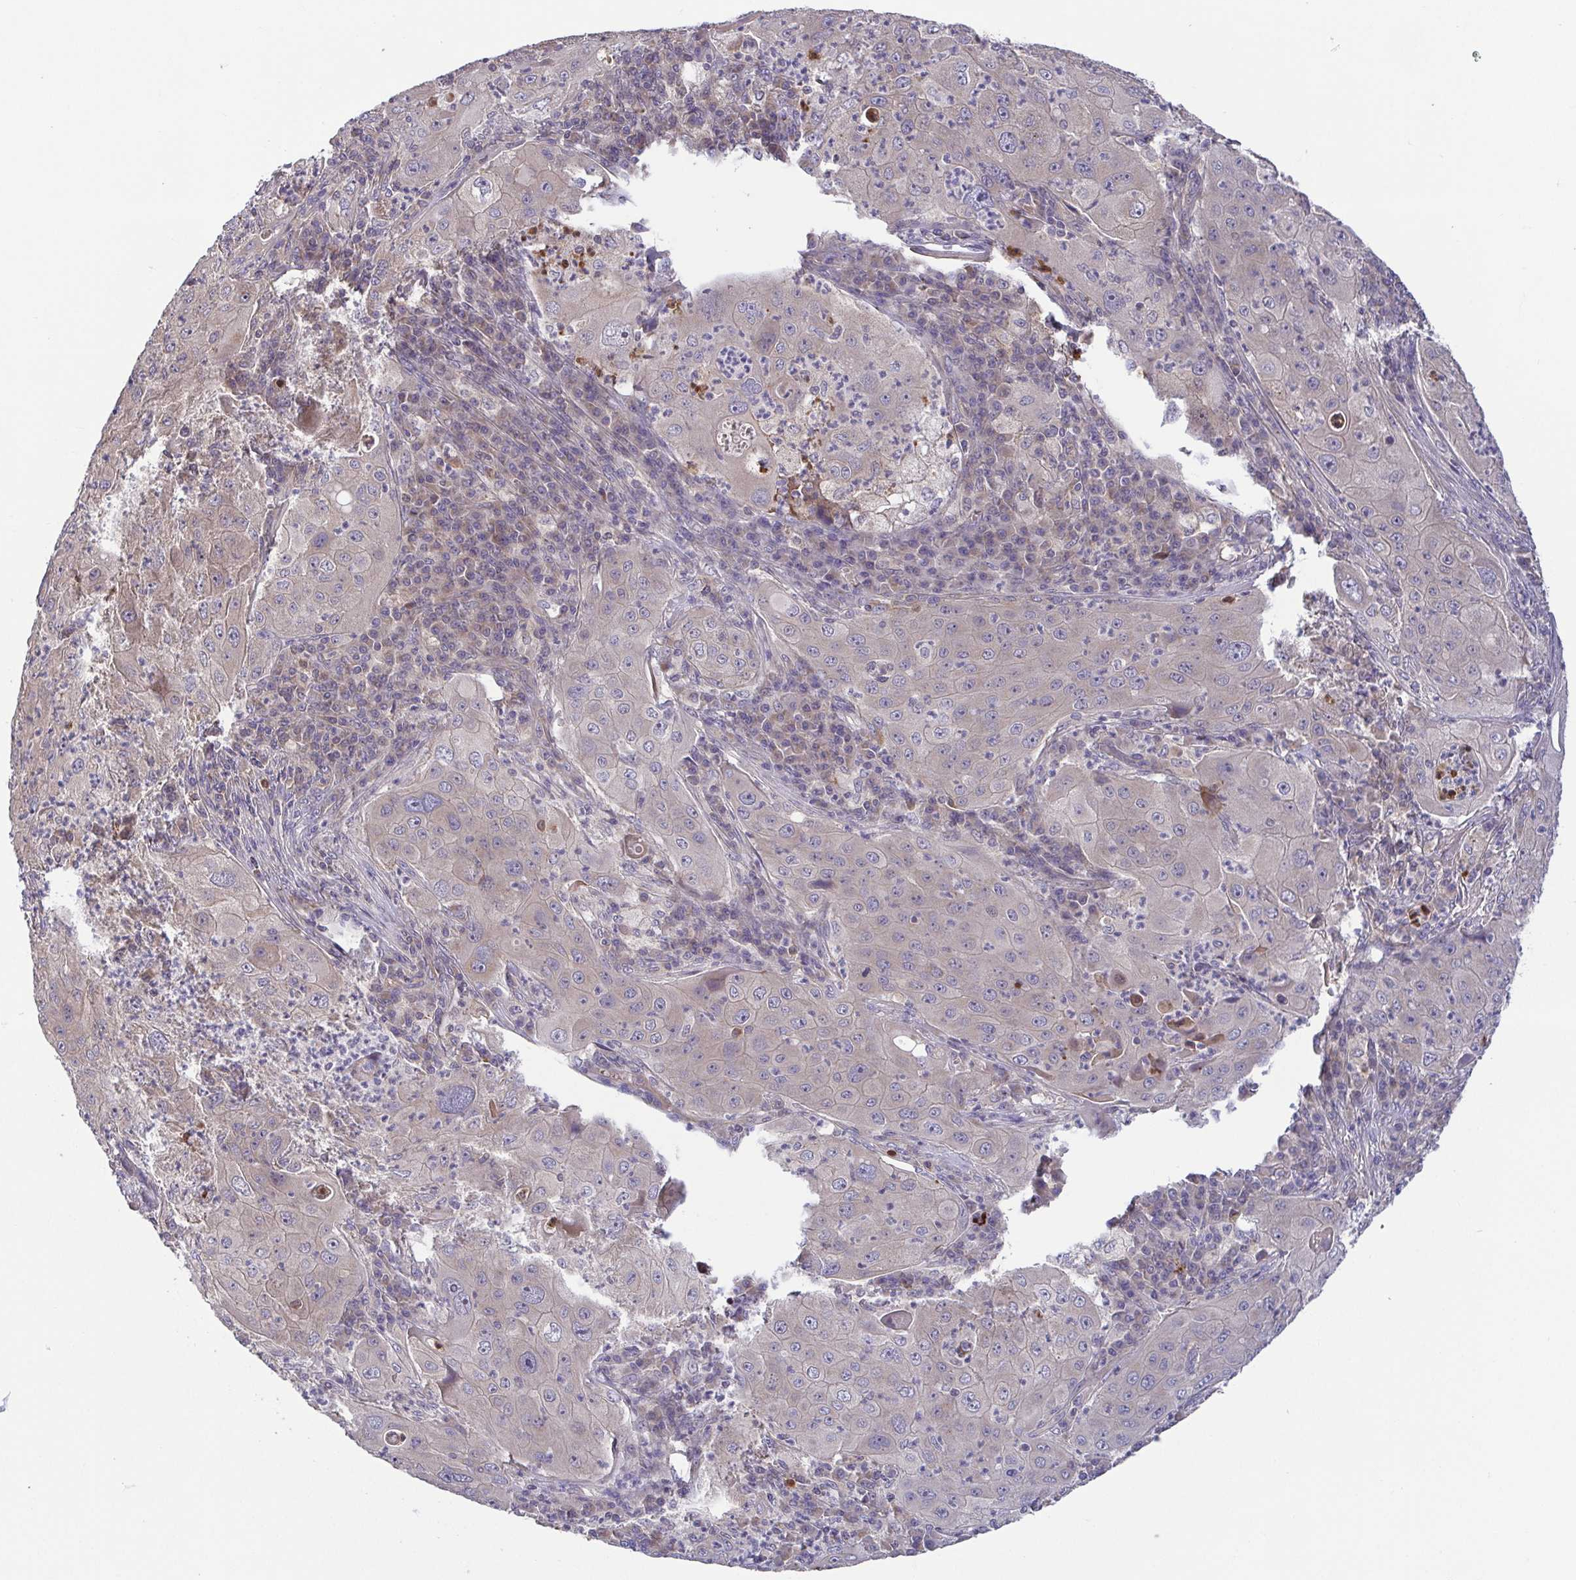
{"staining": {"intensity": "negative", "quantity": "none", "location": "none"}, "tissue": "lung cancer", "cell_type": "Tumor cells", "image_type": "cancer", "snomed": [{"axis": "morphology", "description": "Squamous cell carcinoma, NOS"}, {"axis": "topography", "description": "Lung"}], "caption": "Squamous cell carcinoma (lung) was stained to show a protein in brown. There is no significant staining in tumor cells.", "gene": "OSBPL7", "patient": {"sex": "female", "age": 59}}